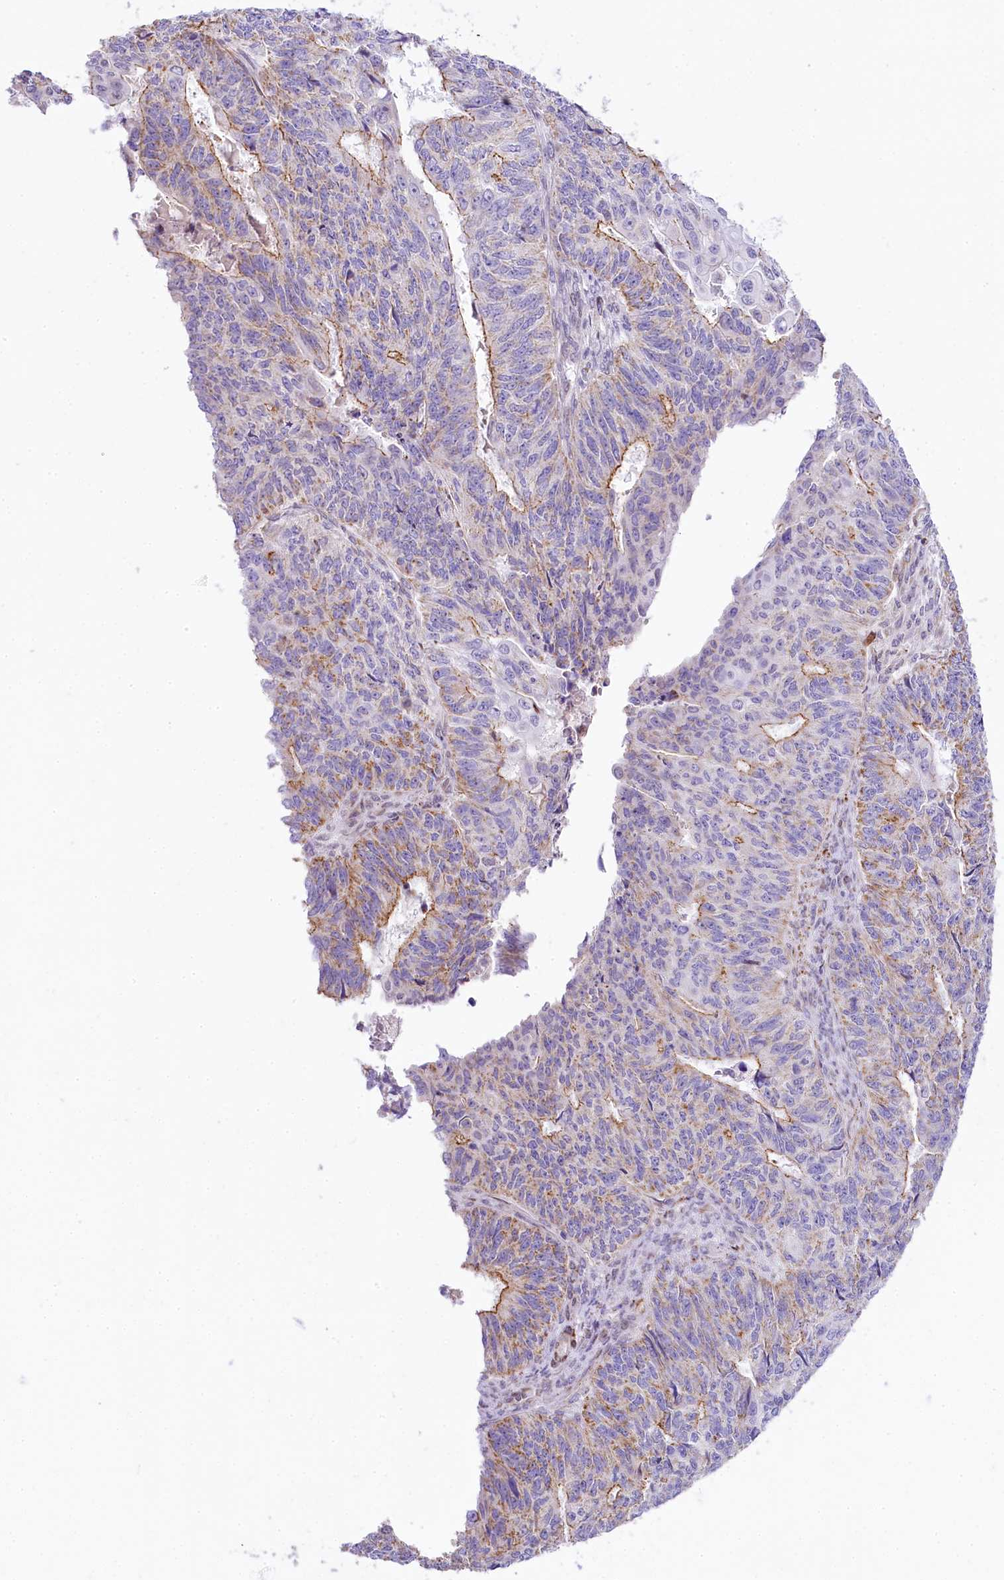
{"staining": {"intensity": "moderate", "quantity": "25%-75%", "location": "cytoplasmic/membranous"}, "tissue": "endometrial cancer", "cell_type": "Tumor cells", "image_type": "cancer", "snomed": [{"axis": "morphology", "description": "Adenocarcinoma, NOS"}, {"axis": "topography", "description": "Endometrium"}], "caption": "Moderate cytoplasmic/membranous staining for a protein is identified in approximately 25%-75% of tumor cells of endometrial cancer (adenocarcinoma) using immunohistochemistry.", "gene": "PPIP5K2", "patient": {"sex": "female", "age": 32}}